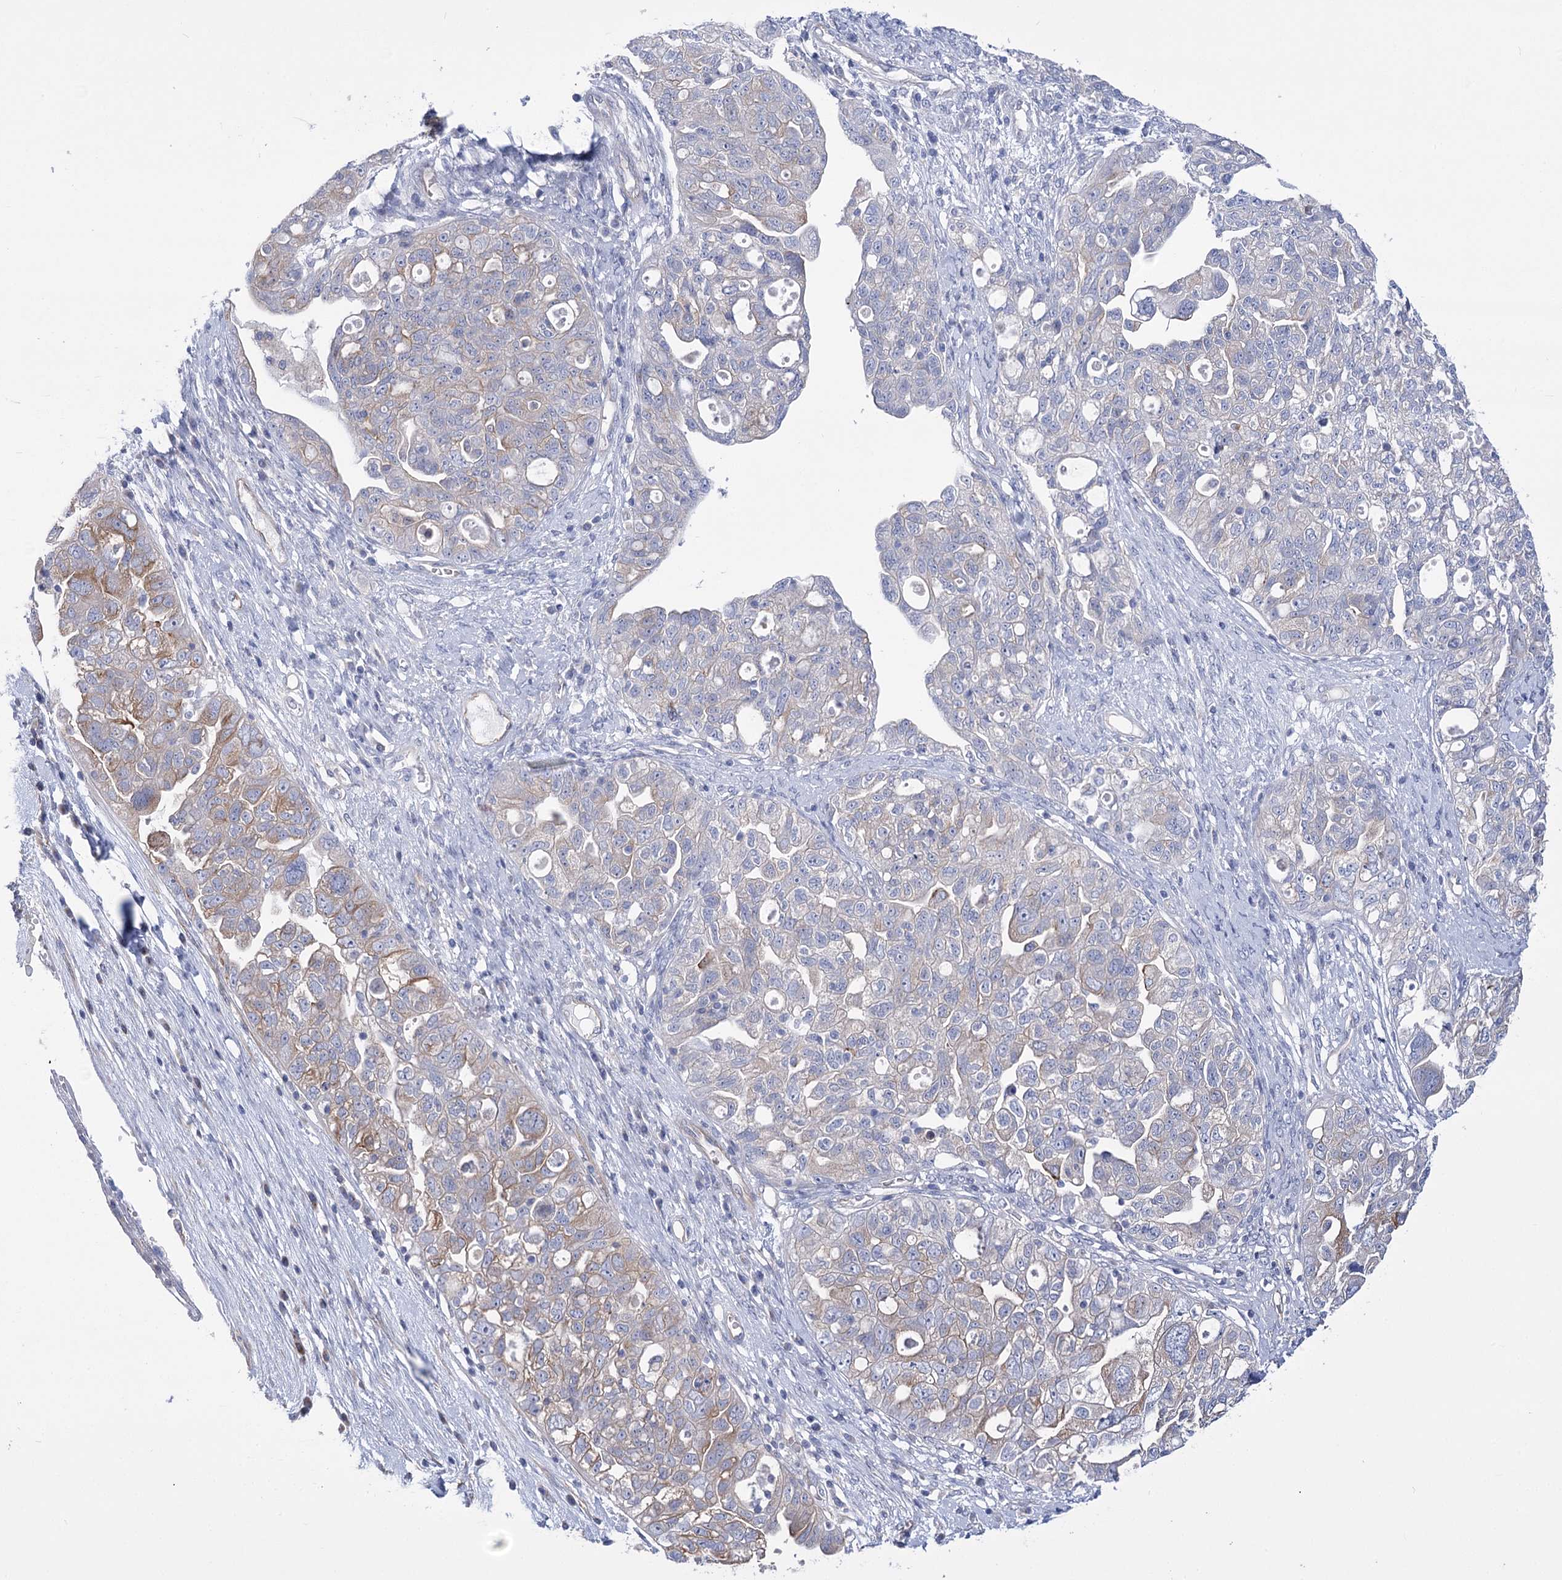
{"staining": {"intensity": "weak", "quantity": "<25%", "location": "cytoplasmic/membranous"}, "tissue": "ovarian cancer", "cell_type": "Tumor cells", "image_type": "cancer", "snomed": [{"axis": "morphology", "description": "Carcinoma, NOS"}, {"axis": "morphology", "description": "Cystadenocarcinoma, serous, NOS"}, {"axis": "topography", "description": "Ovary"}], "caption": "An image of human serous cystadenocarcinoma (ovarian) is negative for staining in tumor cells.", "gene": "LRRC34", "patient": {"sex": "female", "age": 69}}